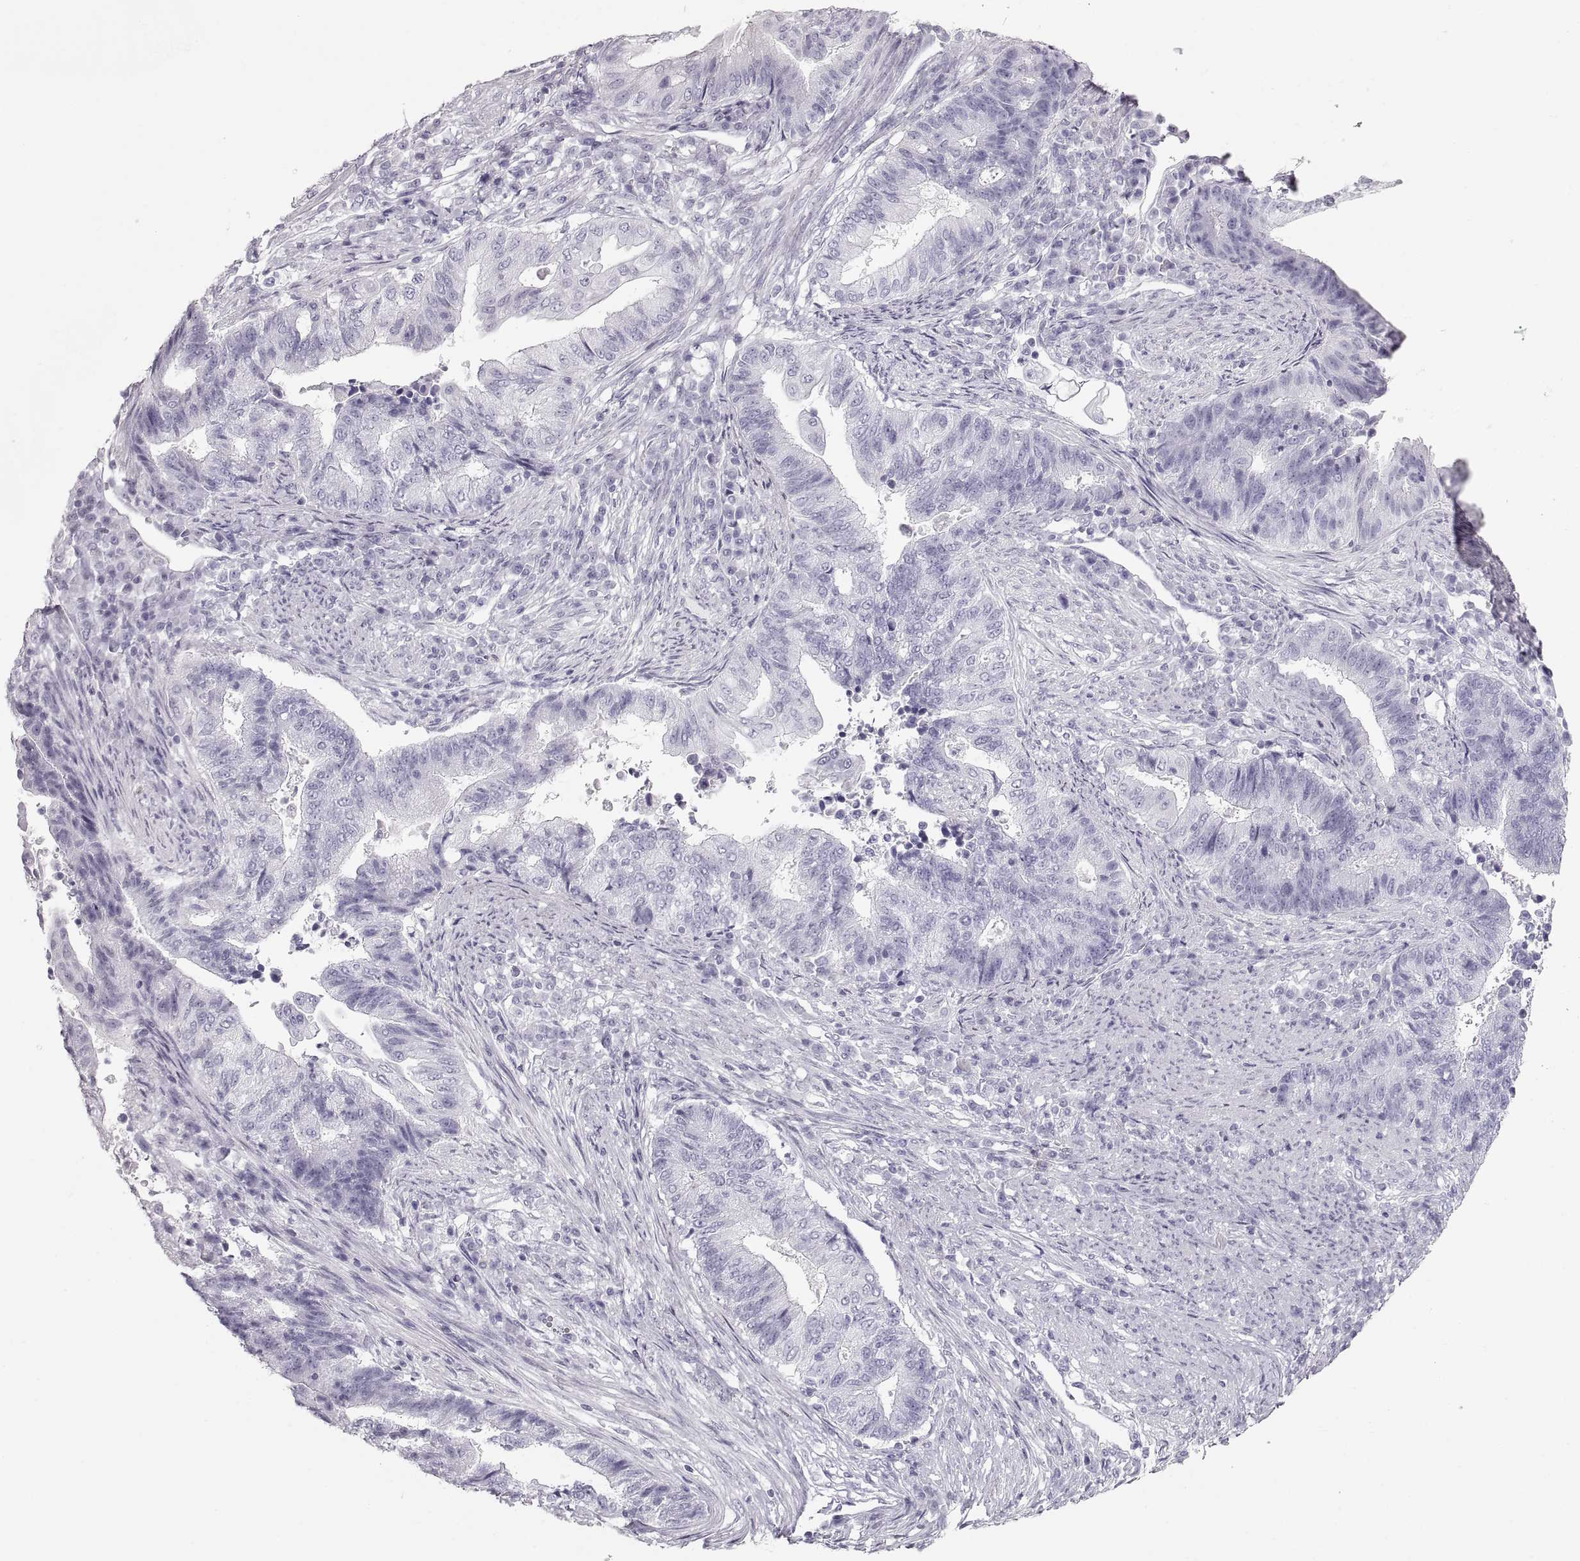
{"staining": {"intensity": "negative", "quantity": "none", "location": "none"}, "tissue": "endometrial cancer", "cell_type": "Tumor cells", "image_type": "cancer", "snomed": [{"axis": "morphology", "description": "Adenocarcinoma, NOS"}, {"axis": "topography", "description": "Uterus"}, {"axis": "topography", "description": "Endometrium"}], "caption": "An image of human endometrial adenocarcinoma is negative for staining in tumor cells. The staining is performed using DAB brown chromogen with nuclei counter-stained in using hematoxylin.", "gene": "CRYAA", "patient": {"sex": "female", "age": 54}}